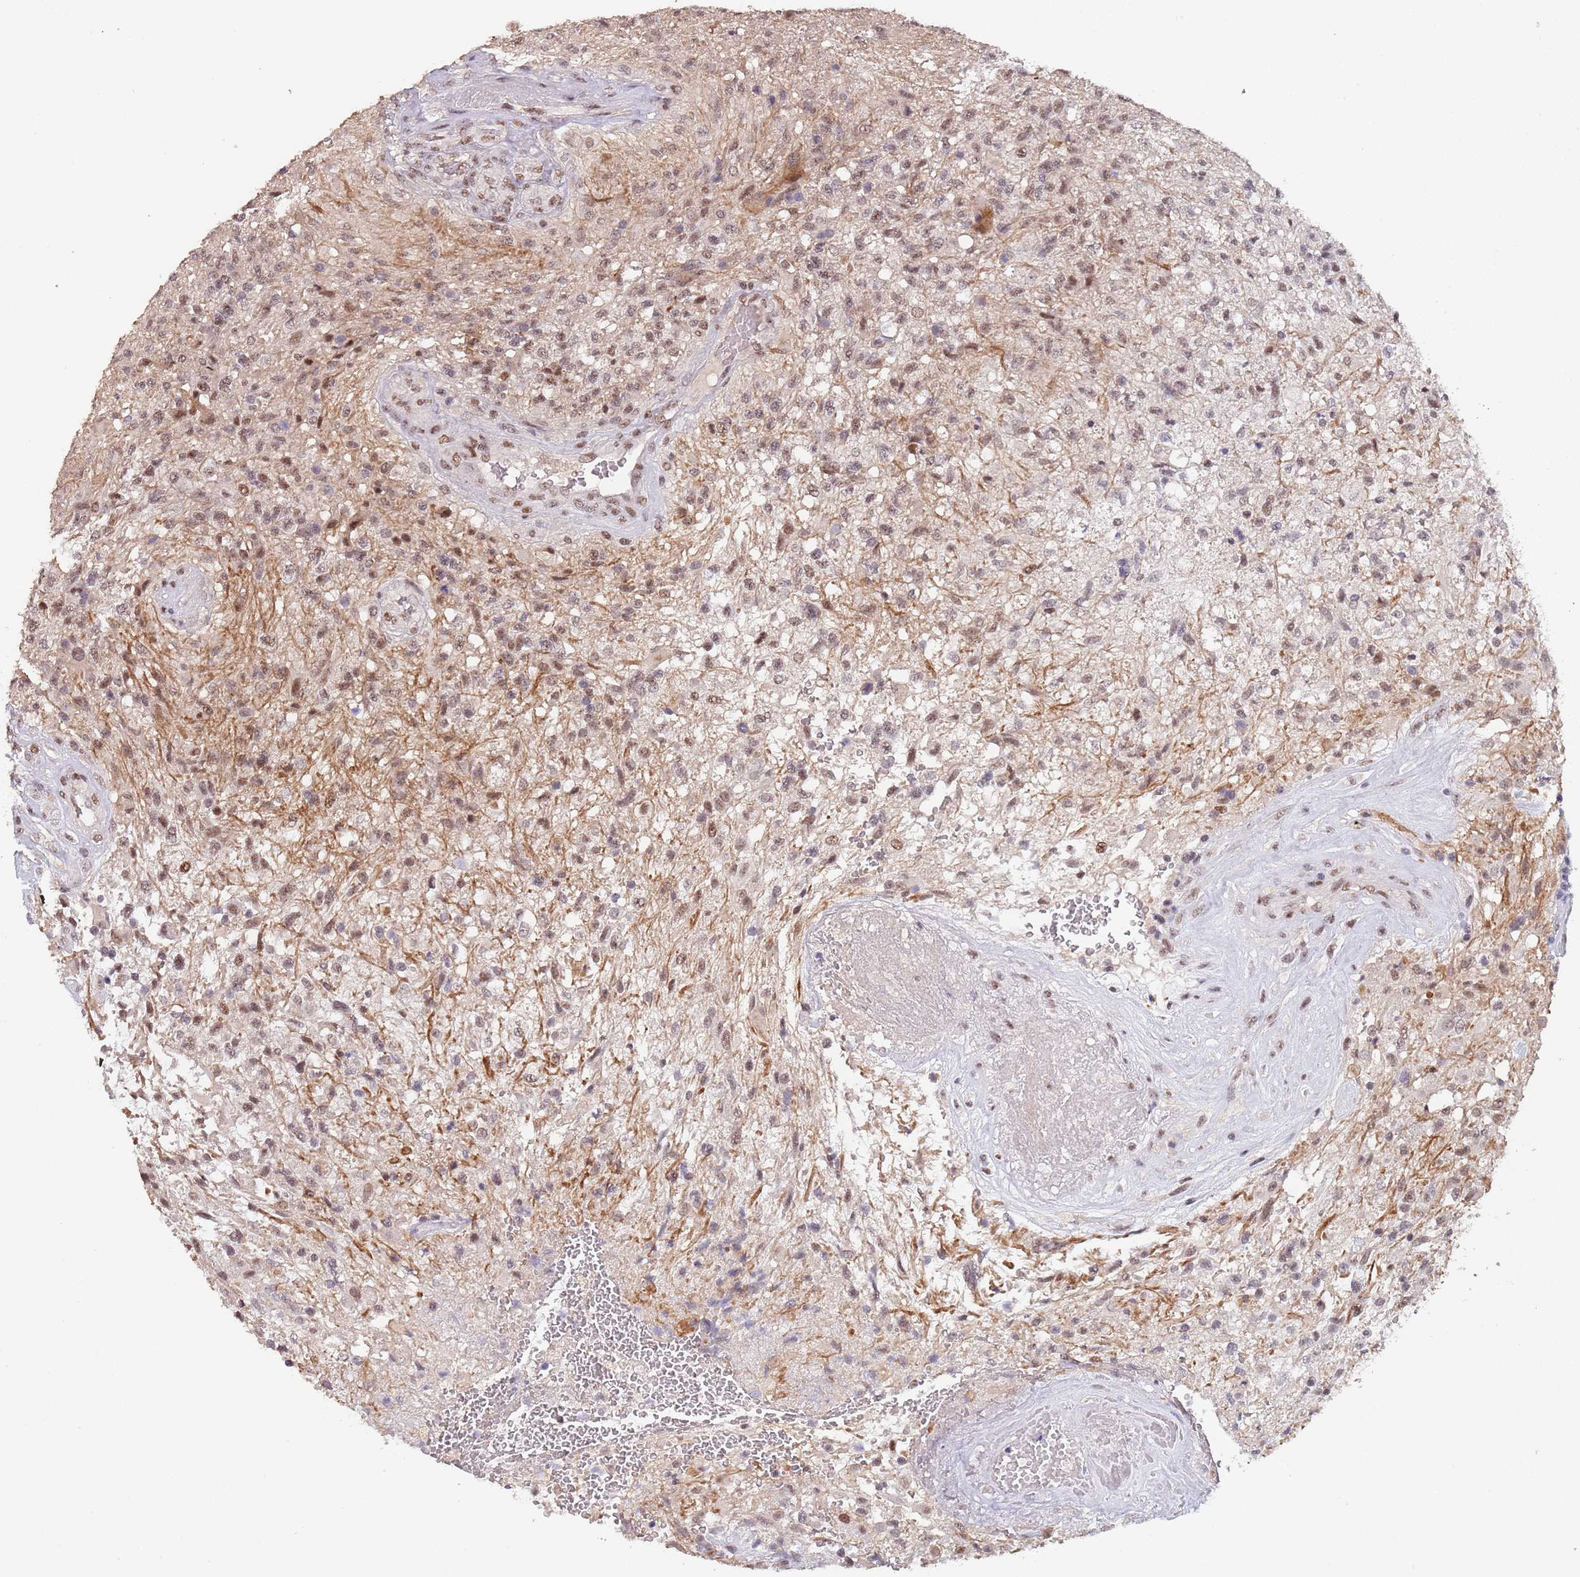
{"staining": {"intensity": "weak", "quantity": ">75%", "location": "cytoplasmic/membranous,nuclear"}, "tissue": "glioma", "cell_type": "Tumor cells", "image_type": "cancer", "snomed": [{"axis": "morphology", "description": "Glioma, malignant, High grade"}, {"axis": "topography", "description": "Brain"}], "caption": "This is a photomicrograph of immunohistochemistry (IHC) staining of glioma, which shows weak positivity in the cytoplasmic/membranous and nuclear of tumor cells.", "gene": "CIZ1", "patient": {"sex": "male", "age": 56}}